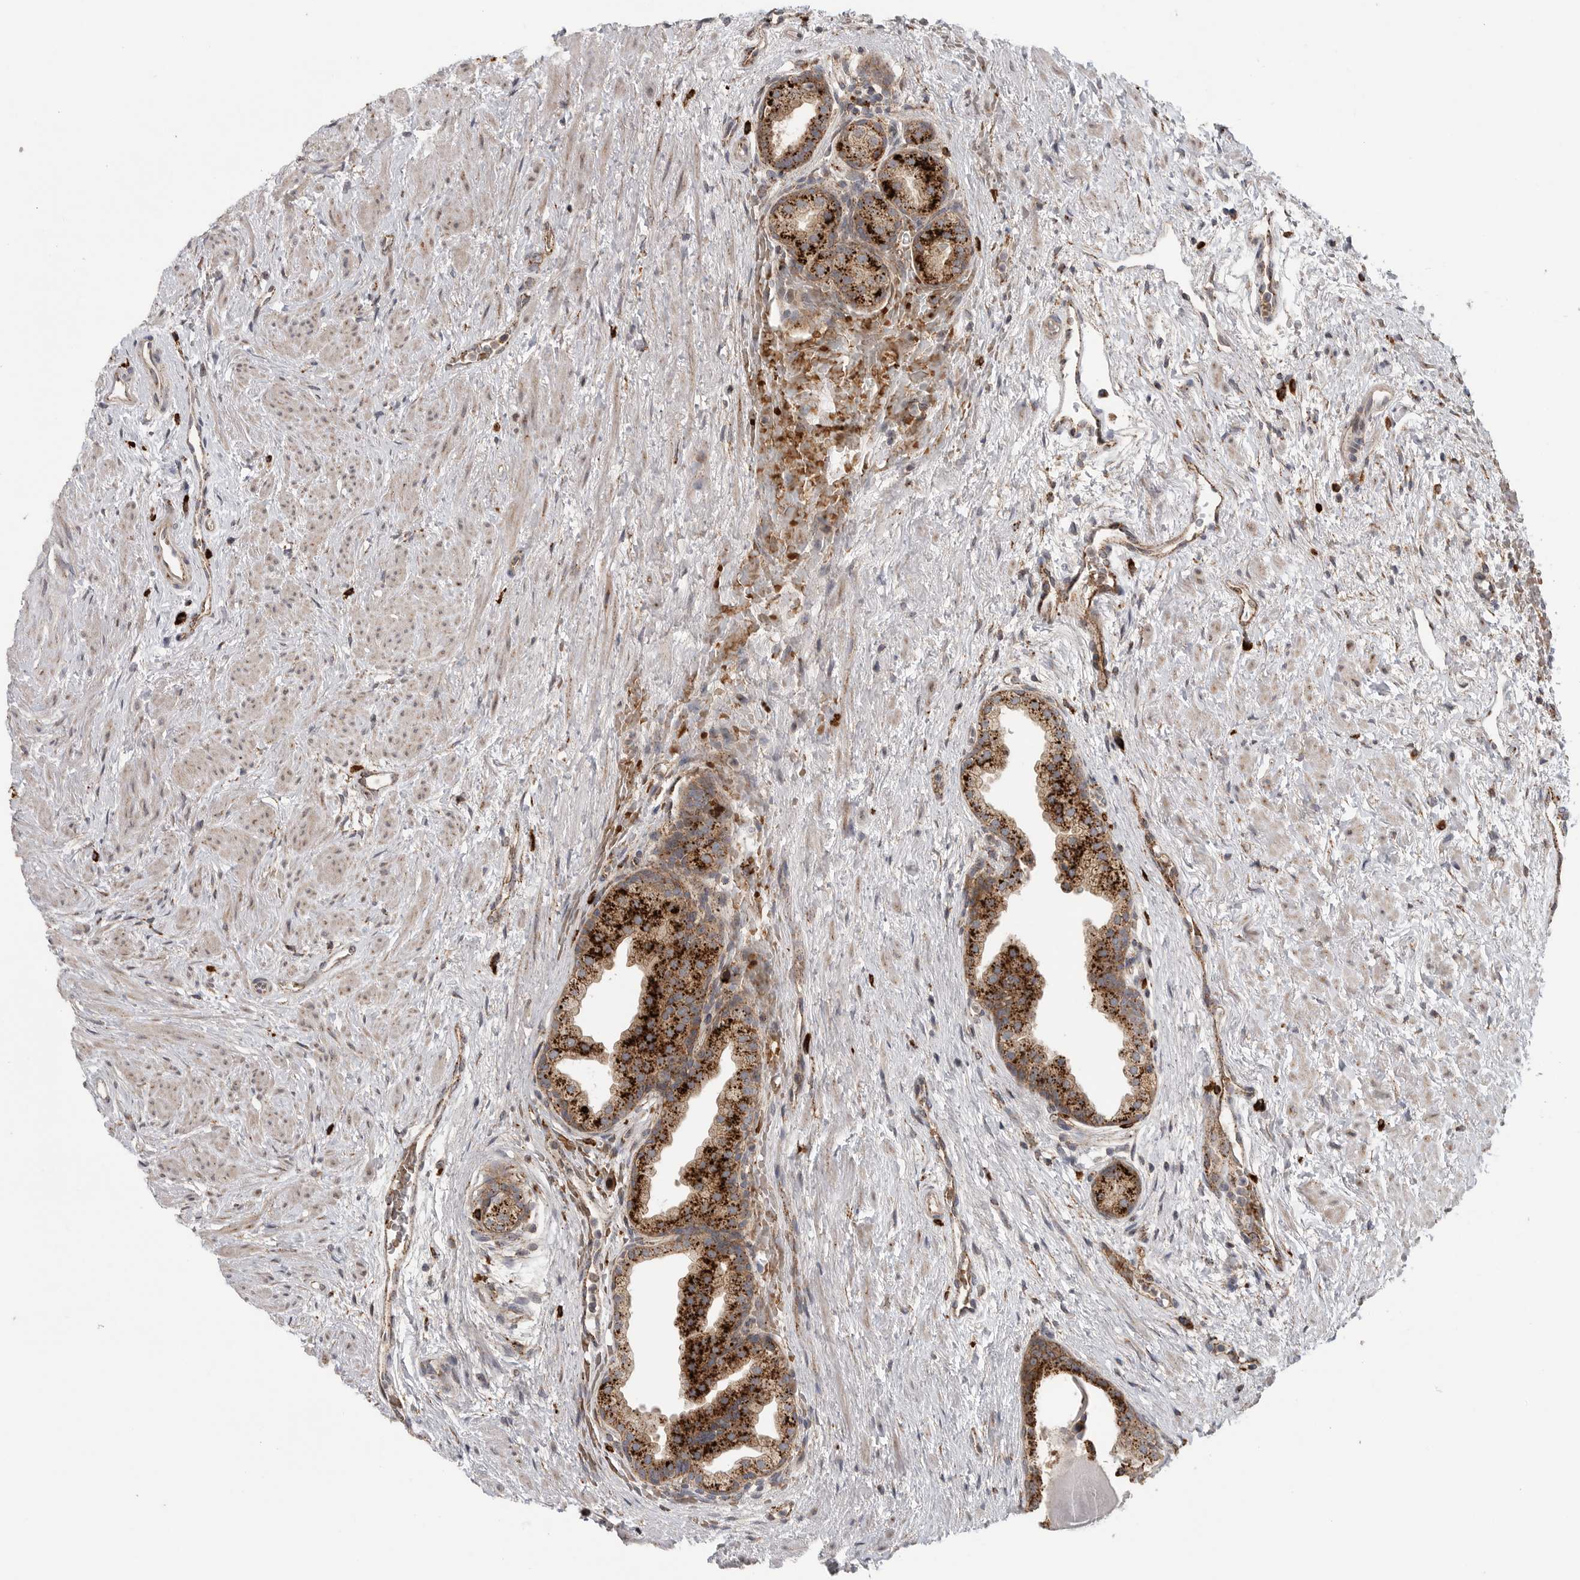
{"staining": {"intensity": "strong", "quantity": ">75%", "location": "cytoplasmic/membranous"}, "tissue": "prostate", "cell_type": "Glandular cells", "image_type": "normal", "snomed": [{"axis": "morphology", "description": "Normal tissue, NOS"}, {"axis": "topography", "description": "Prostate"}], "caption": "Brown immunohistochemical staining in unremarkable prostate demonstrates strong cytoplasmic/membranous expression in about >75% of glandular cells.", "gene": "GALNS", "patient": {"sex": "male", "age": 48}}